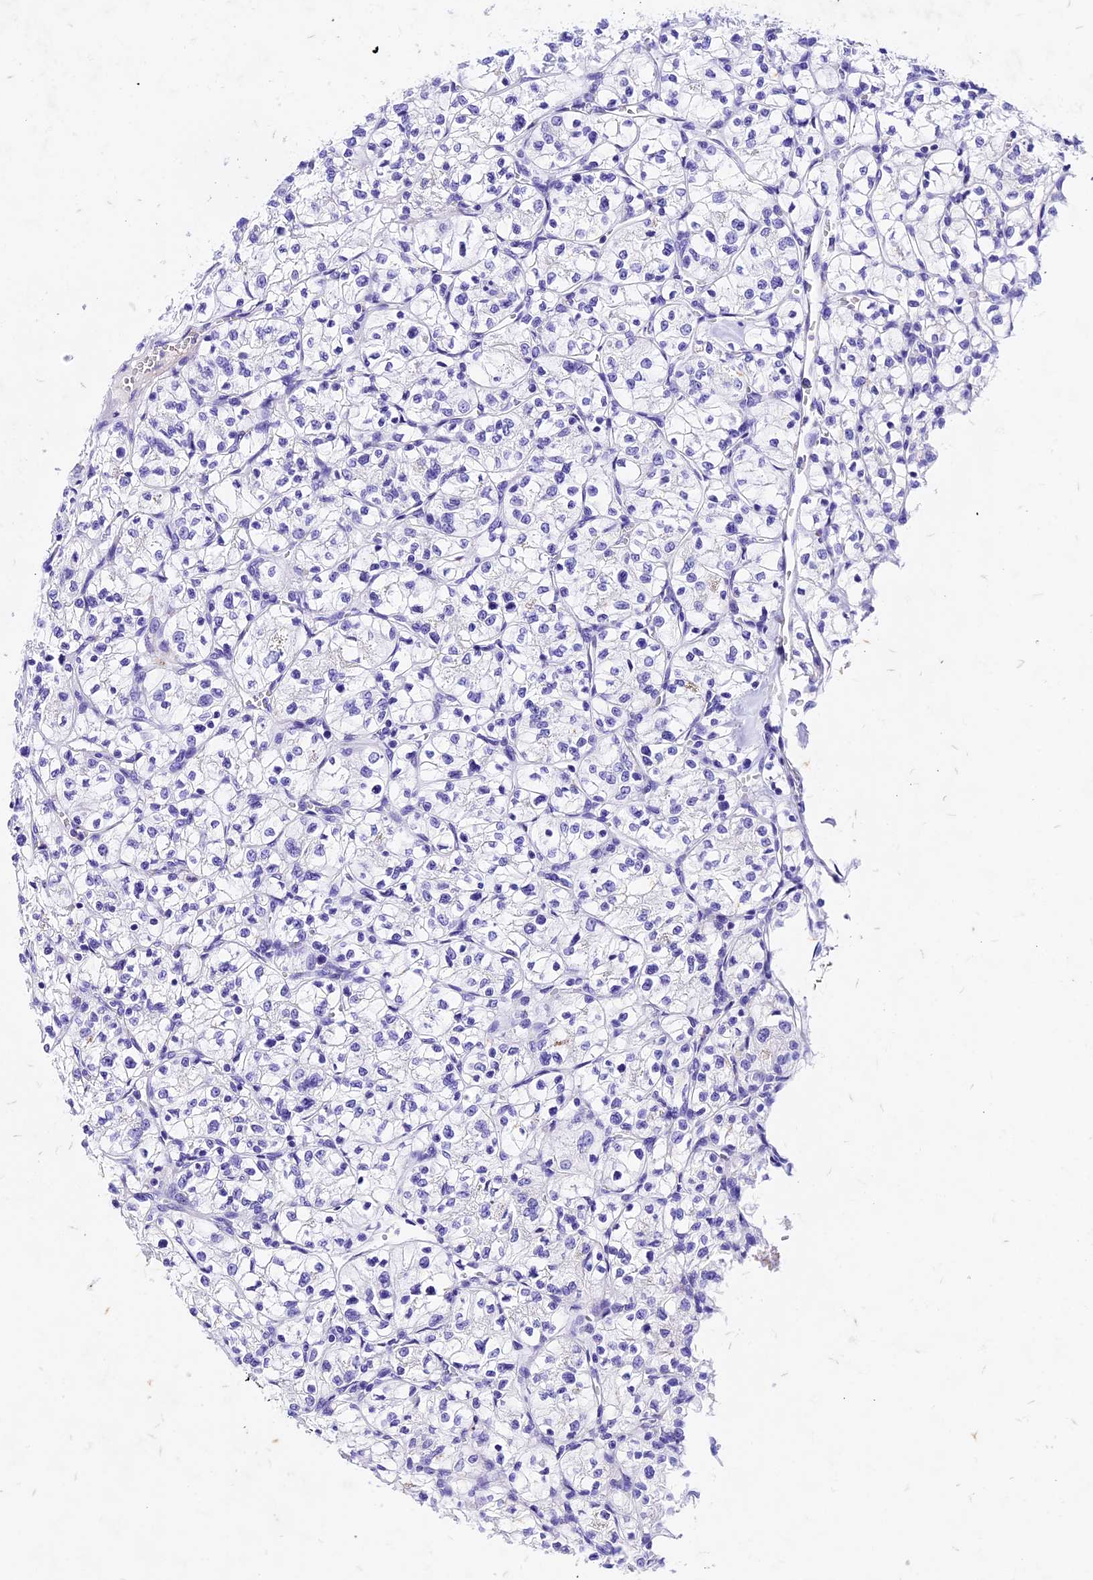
{"staining": {"intensity": "negative", "quantity": "none", "location": "none"}, "tissue": "renal cancer", "cell_type": "Tumor cells", "image_type": "cancer", "snomed": [{"axis": "morphology", "description": "Adenocarcinoma, NOS"}, {"axis": "topography", "description": "Kidney"}], "caption": "DAB immunohistochemical staining of human renal cancer (adenocarcinoma) reveals no significant staining in tumor cells.", "gene": "PSG11", "patient": {"sex": "female", "age": 64}}